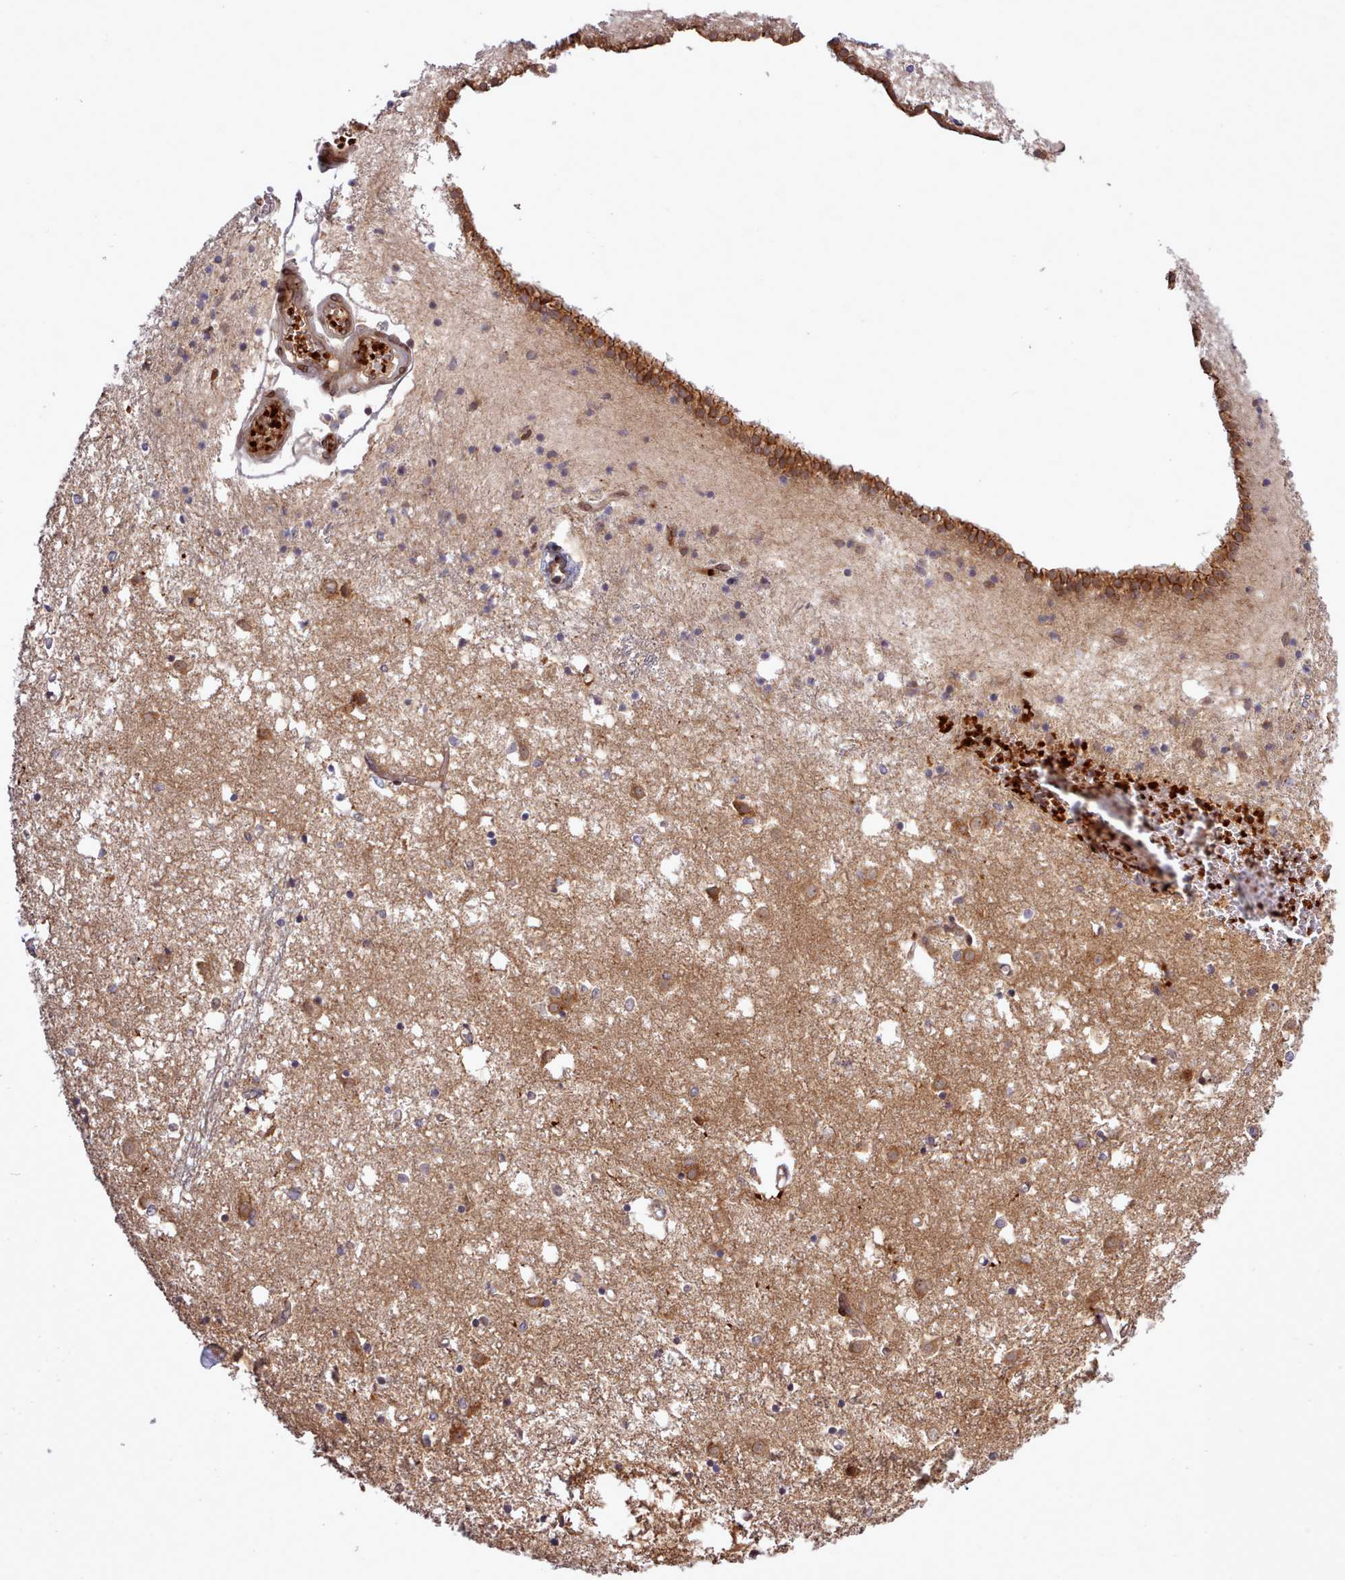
{"staining": {"intensity": "moderate", "quantity": "25%-75%", "location": "cytoplasmic/membranous"}, "tissue": "caudate", "cell_type": "Glial cells", "image_type": "normal", "snomed": [{"axis": "morphology", "description": "Normal tissue, NOS"}, {"axis": "topography", "description": "Lateral ventricle wall"}], "caption": "A brown stain shows moderate cytoplasmic/membranous staining of a protein in glial cells of unremarkable human caudate.", "gene": "UBE2G1", "patient": {"sex": "male", "age": 70}}